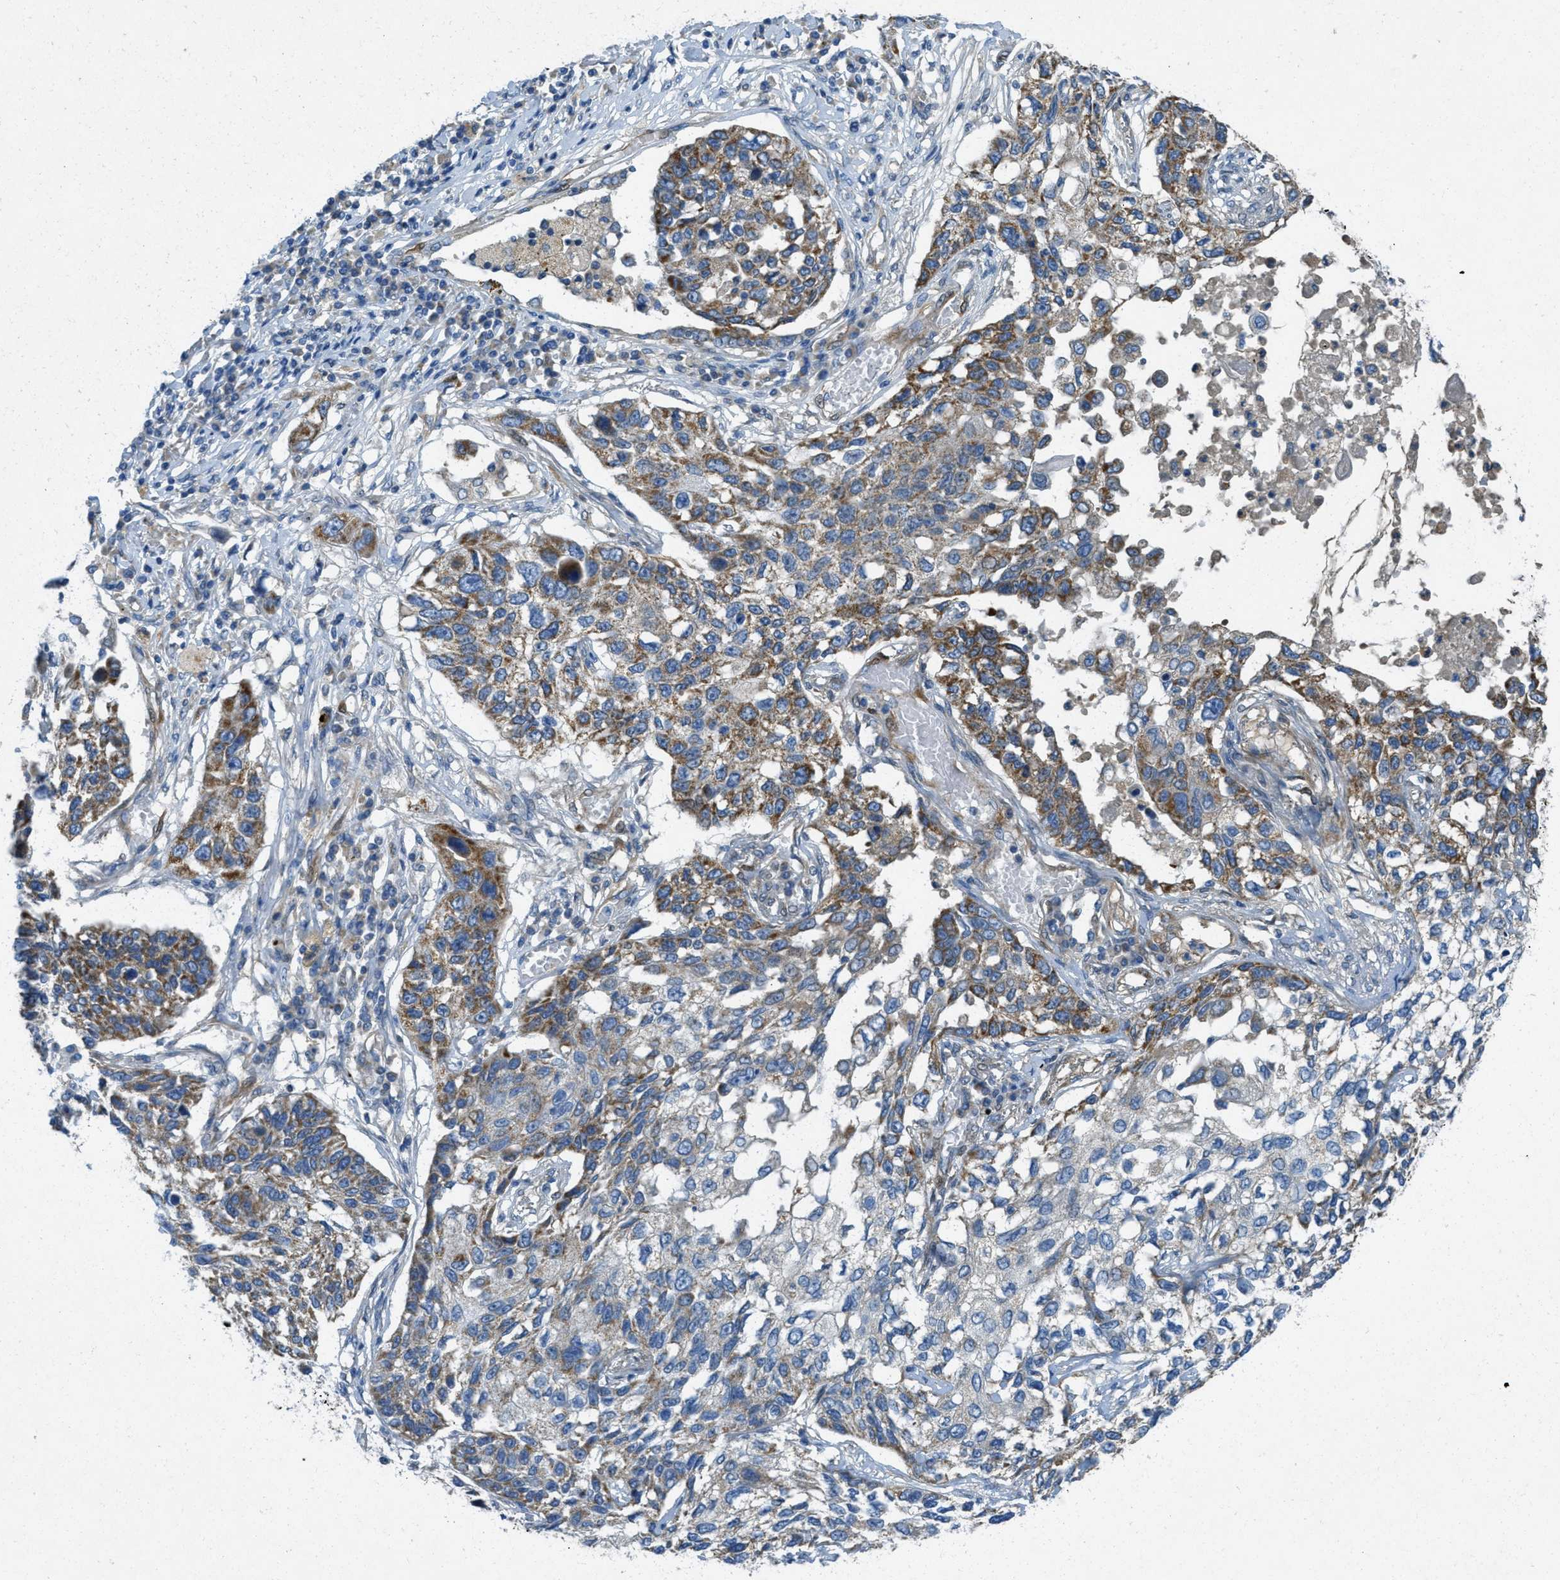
{"staining": {"intensity": "moderate", "quantity": ">75%", "location": "cytoplasmic/membranous"}, "tissue": "lung cancer", "cell_type": "Tumor cells", "image_type": "cancer", "snomed": [{"axis": "morphology", "description": "Squamous cell carcinoma, NOS"}, {"axis": "topography", "description": "Lung"}], "caption": "Brown immunohistochemical staining in lung cancer (squamous cell carcinoma) demonstrates moderate cytoplasmic/membranous positivity in approximately >75% of tumor cells. (Brightfield microscopy of DAB IHC at high magnification).", "gene": "CYGB", "patient": {"sex": "male", "age": 71}}